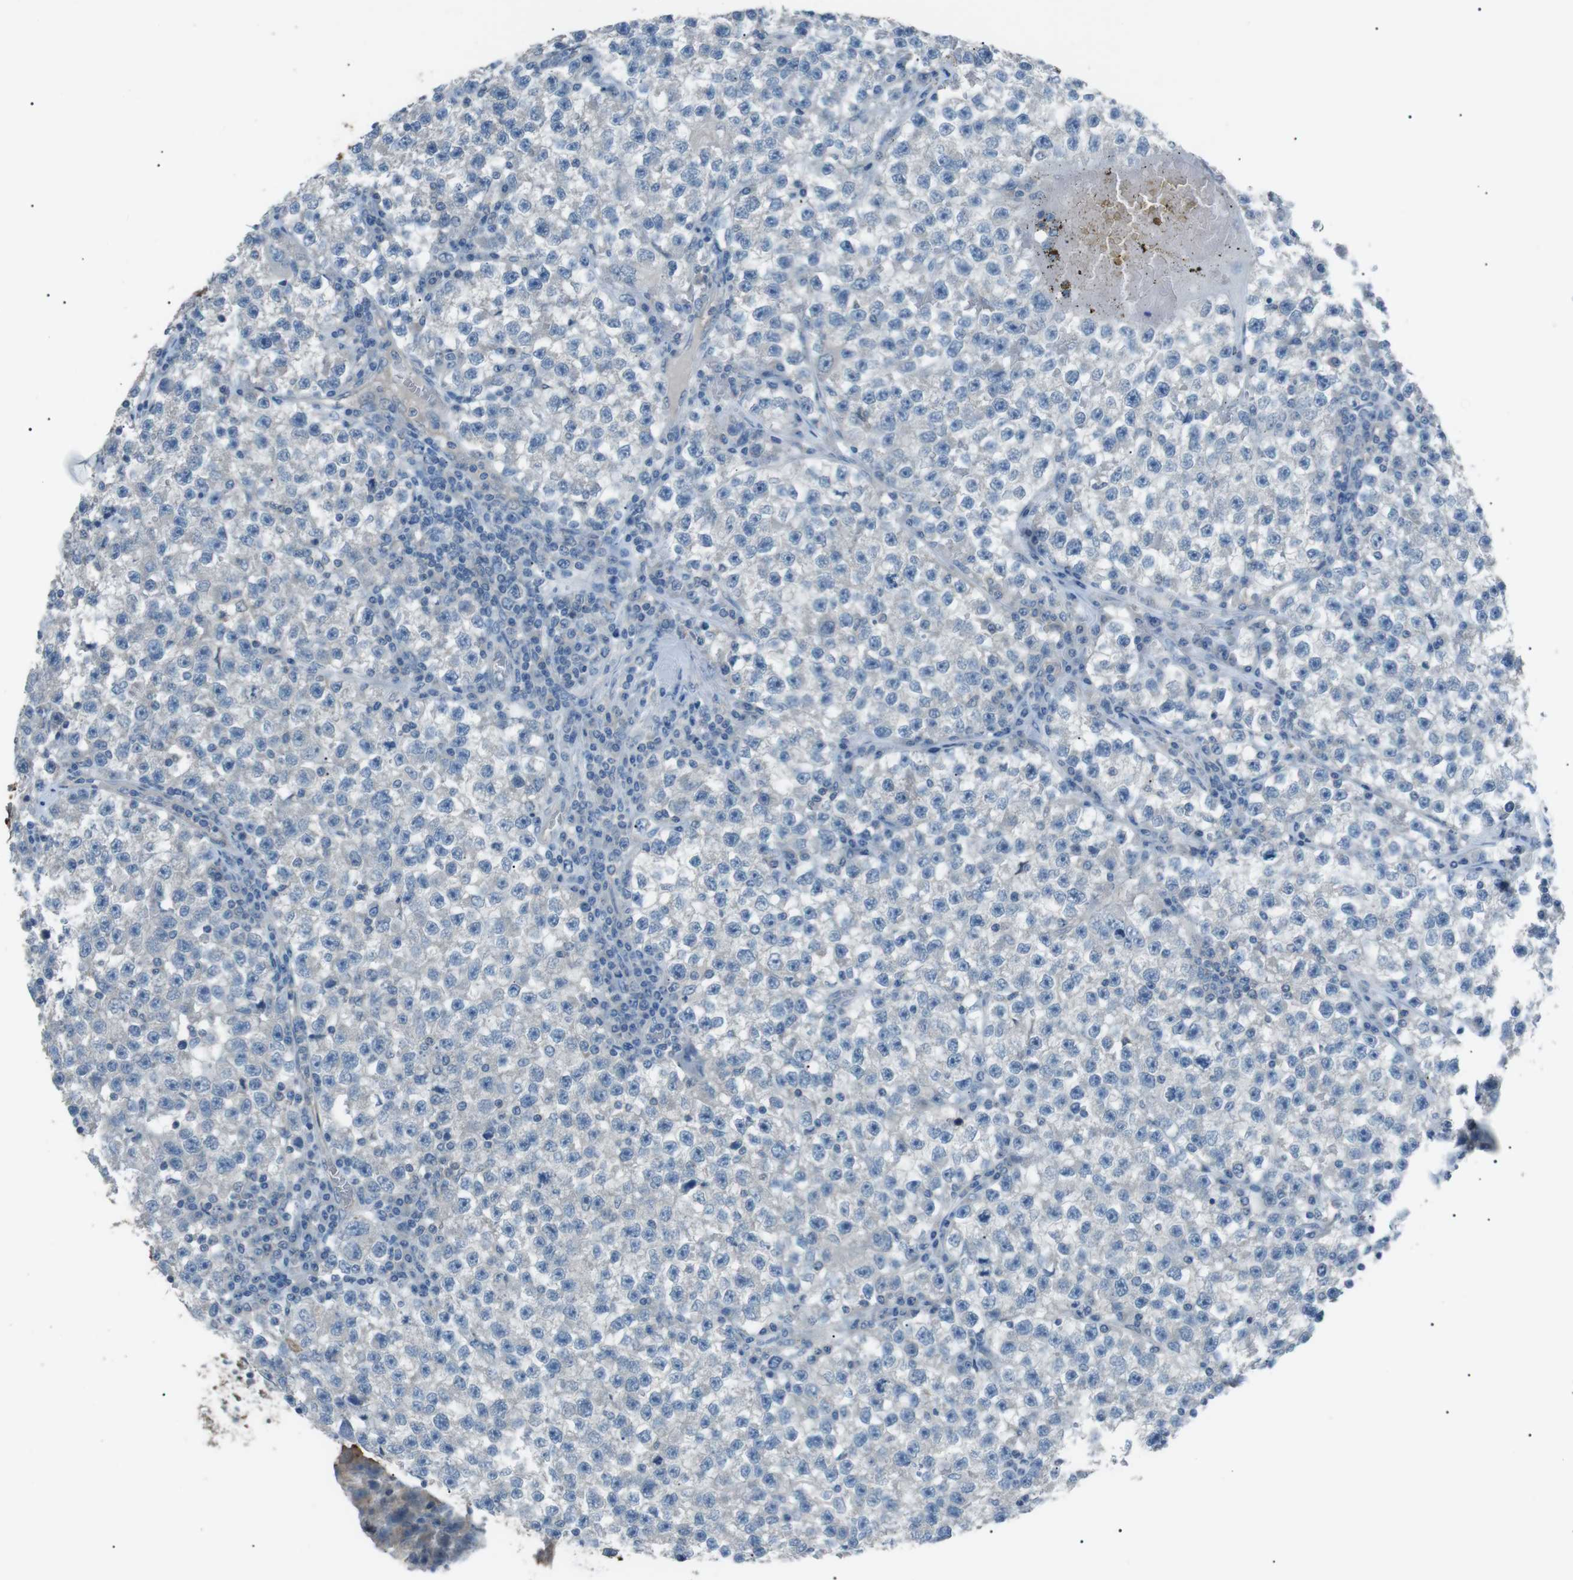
{"staining": {"intensity": "negative", "quantity": "none", "location": "none"}, "tissue": "testis cancer", "cell_type": "Tumor cells", "image_type": "cancer", "snomed": [{"axis": "morphology", "description": "Seminoma, NOS"}, {"axis": "topography", "description": "Testis"}], "caption": "This is an immunohistochemistry image of human testis cancer (seminoma). There is no expression in tumor cells.", "gene": "CDH26", "patient": {"sex": "male", "age": 22}}